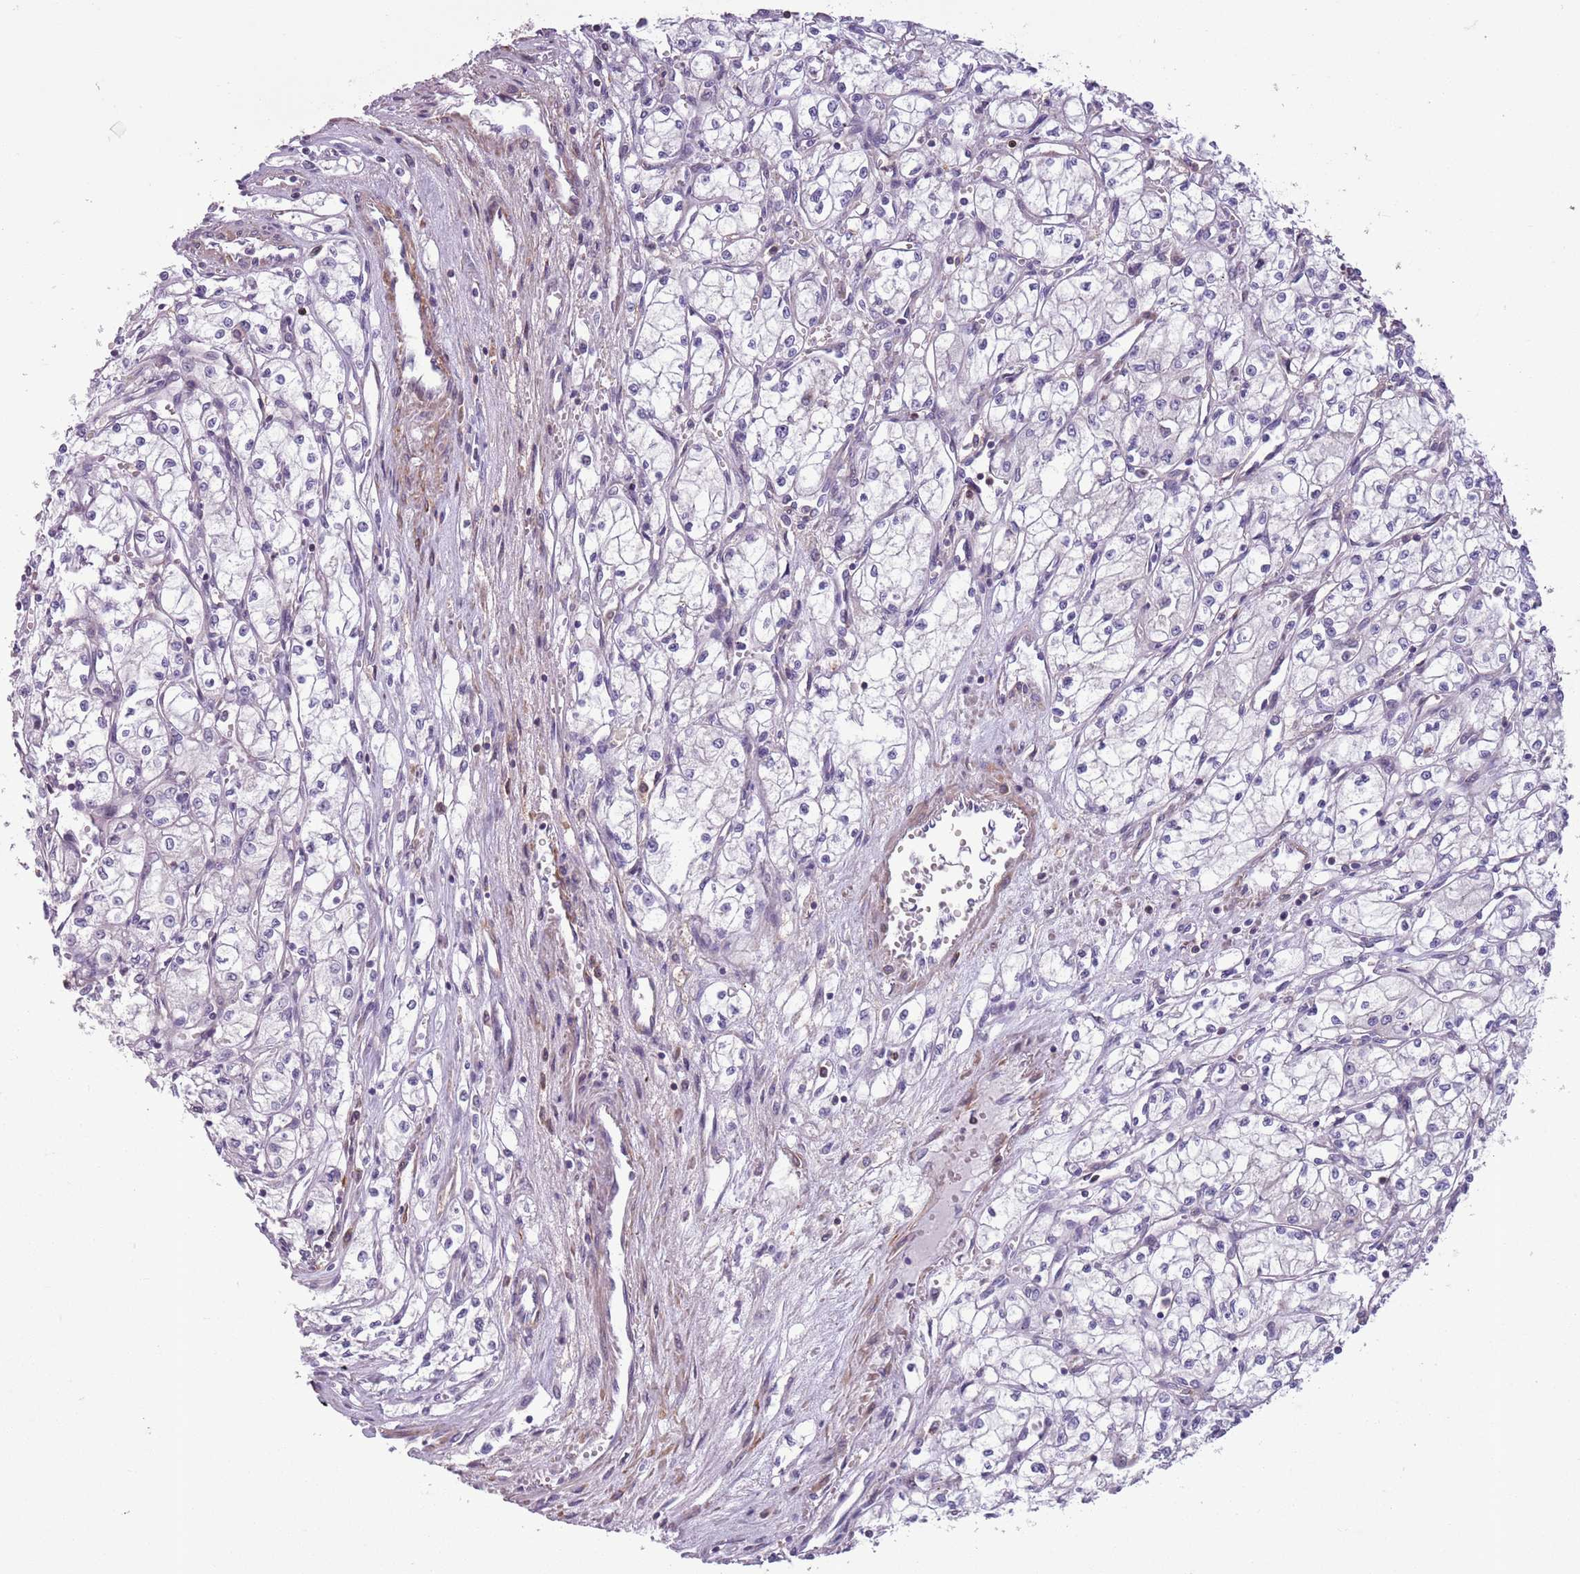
{"staining": {"intensity": "negative", "quantity": "none", "location": "none"}, "tissue": "renal cancer", "cell_type": "Tumor cells", "image_type": "cancer", "snomed": [{"axis": "morphology", "description": "Adenocarcinoma, NOS"}, {"axis": "topography", "description": "Kidney"}], "caption": "This is an IHC image of renal cancer (adenocarcinoma). There is no staining in tumor cells.", "gene": "JAML", "patient": {"sex": "male", "age": 59}}